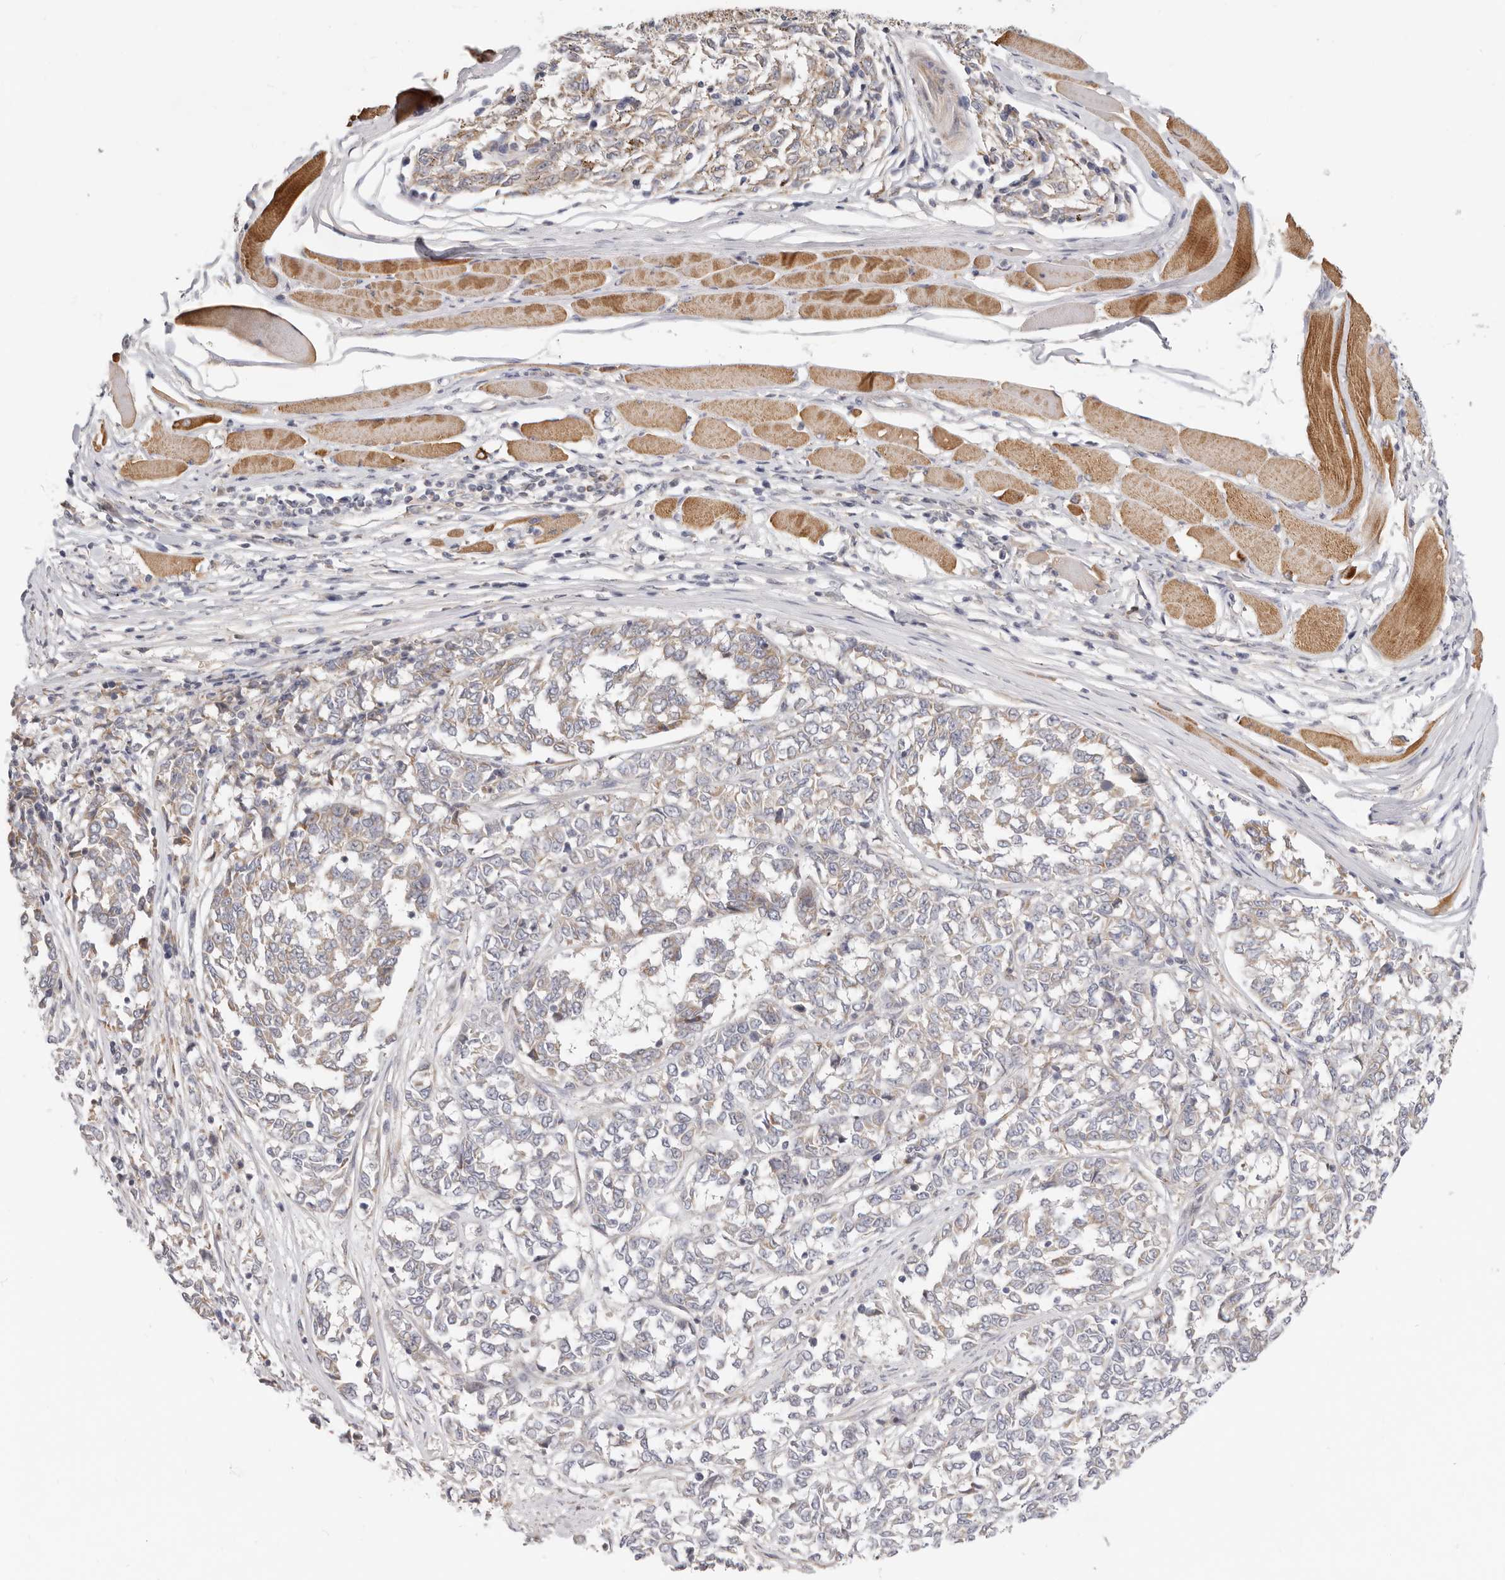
{"staining": {"intensity": "negative", "quantity": "none", "location": "none"}, "tissue": "melanoma", "cell_type": "Tumor cells", "image_type": "cancer", "snomed": [{"axis": "morphology", "description": "Malignant melanoma, NOS"}, {"axis": "topography", "description": "Skin"}], "caption": "This is an IHC photomicrograph of human melanoma. There is no expression in tumor cells.", "gene": "TFB2M", "patient": {"sex": "female", "age": 72}}